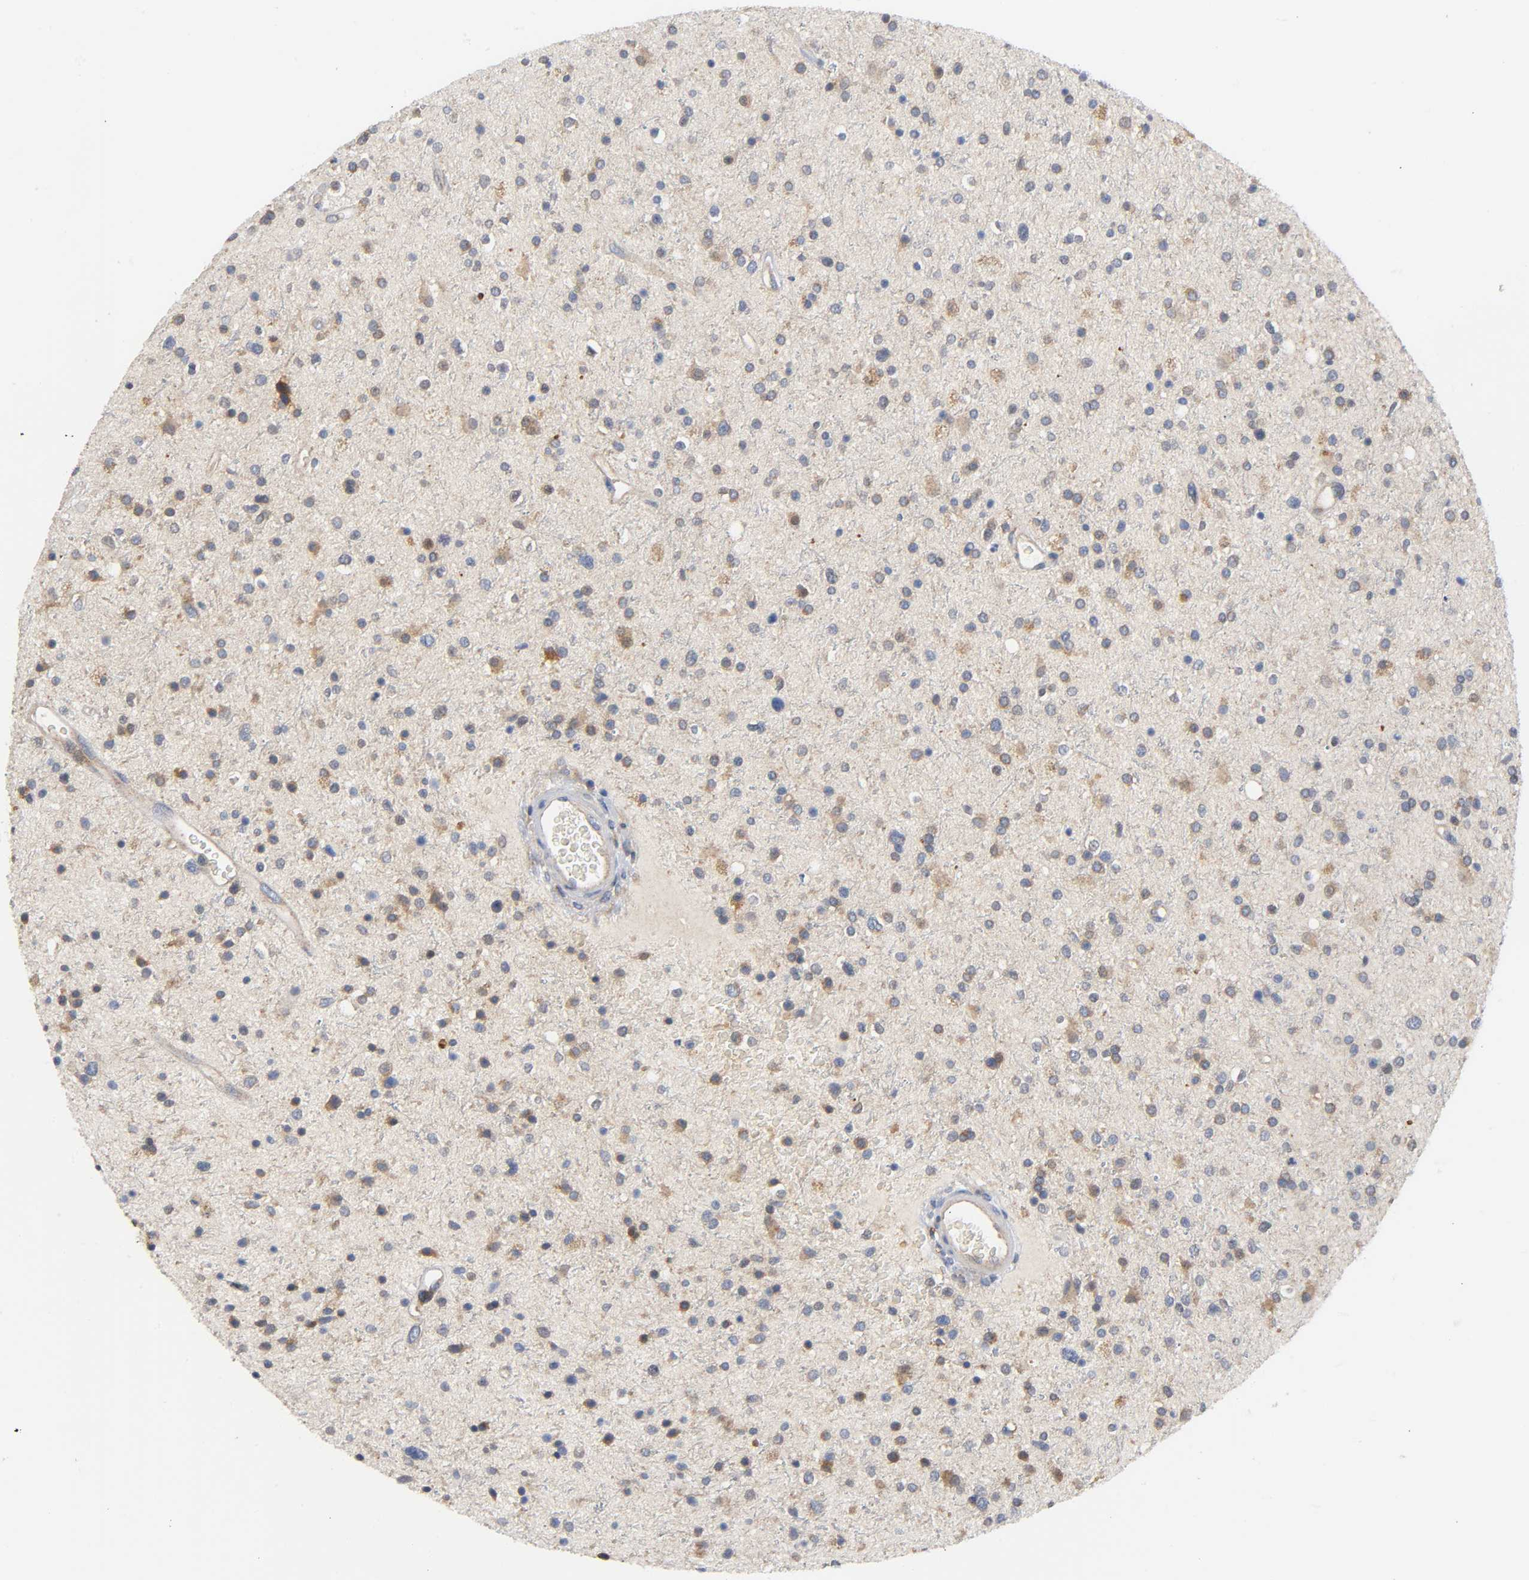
{"staining": {"intensity": "moderate", "quantity": "25%-75%", "location": "cytoplasmic/membranous"}, "tissue": "glioma", "cell_type": "Tumor cells", "image_type": "cancer", "snomed": [{"axis": "morphology", "description": "Glioma, malignant, High grade"}, {"axis": "topography", "description": "Brain"}], "caption": "Immunohistochemistry (IHC) photomicrograph of neoplastic tissue: human malignant glioma (high-grade) stained using immunohistochemistry (IHC) reveals medium levels of moderate protein expression localized specifically in the cytoplasmic/membranous of tumor cells, appearing as a cytoplasmic/membranous brown color.", "gene": "HDAC6", "patient": {"sex": "male", "age": 33}}